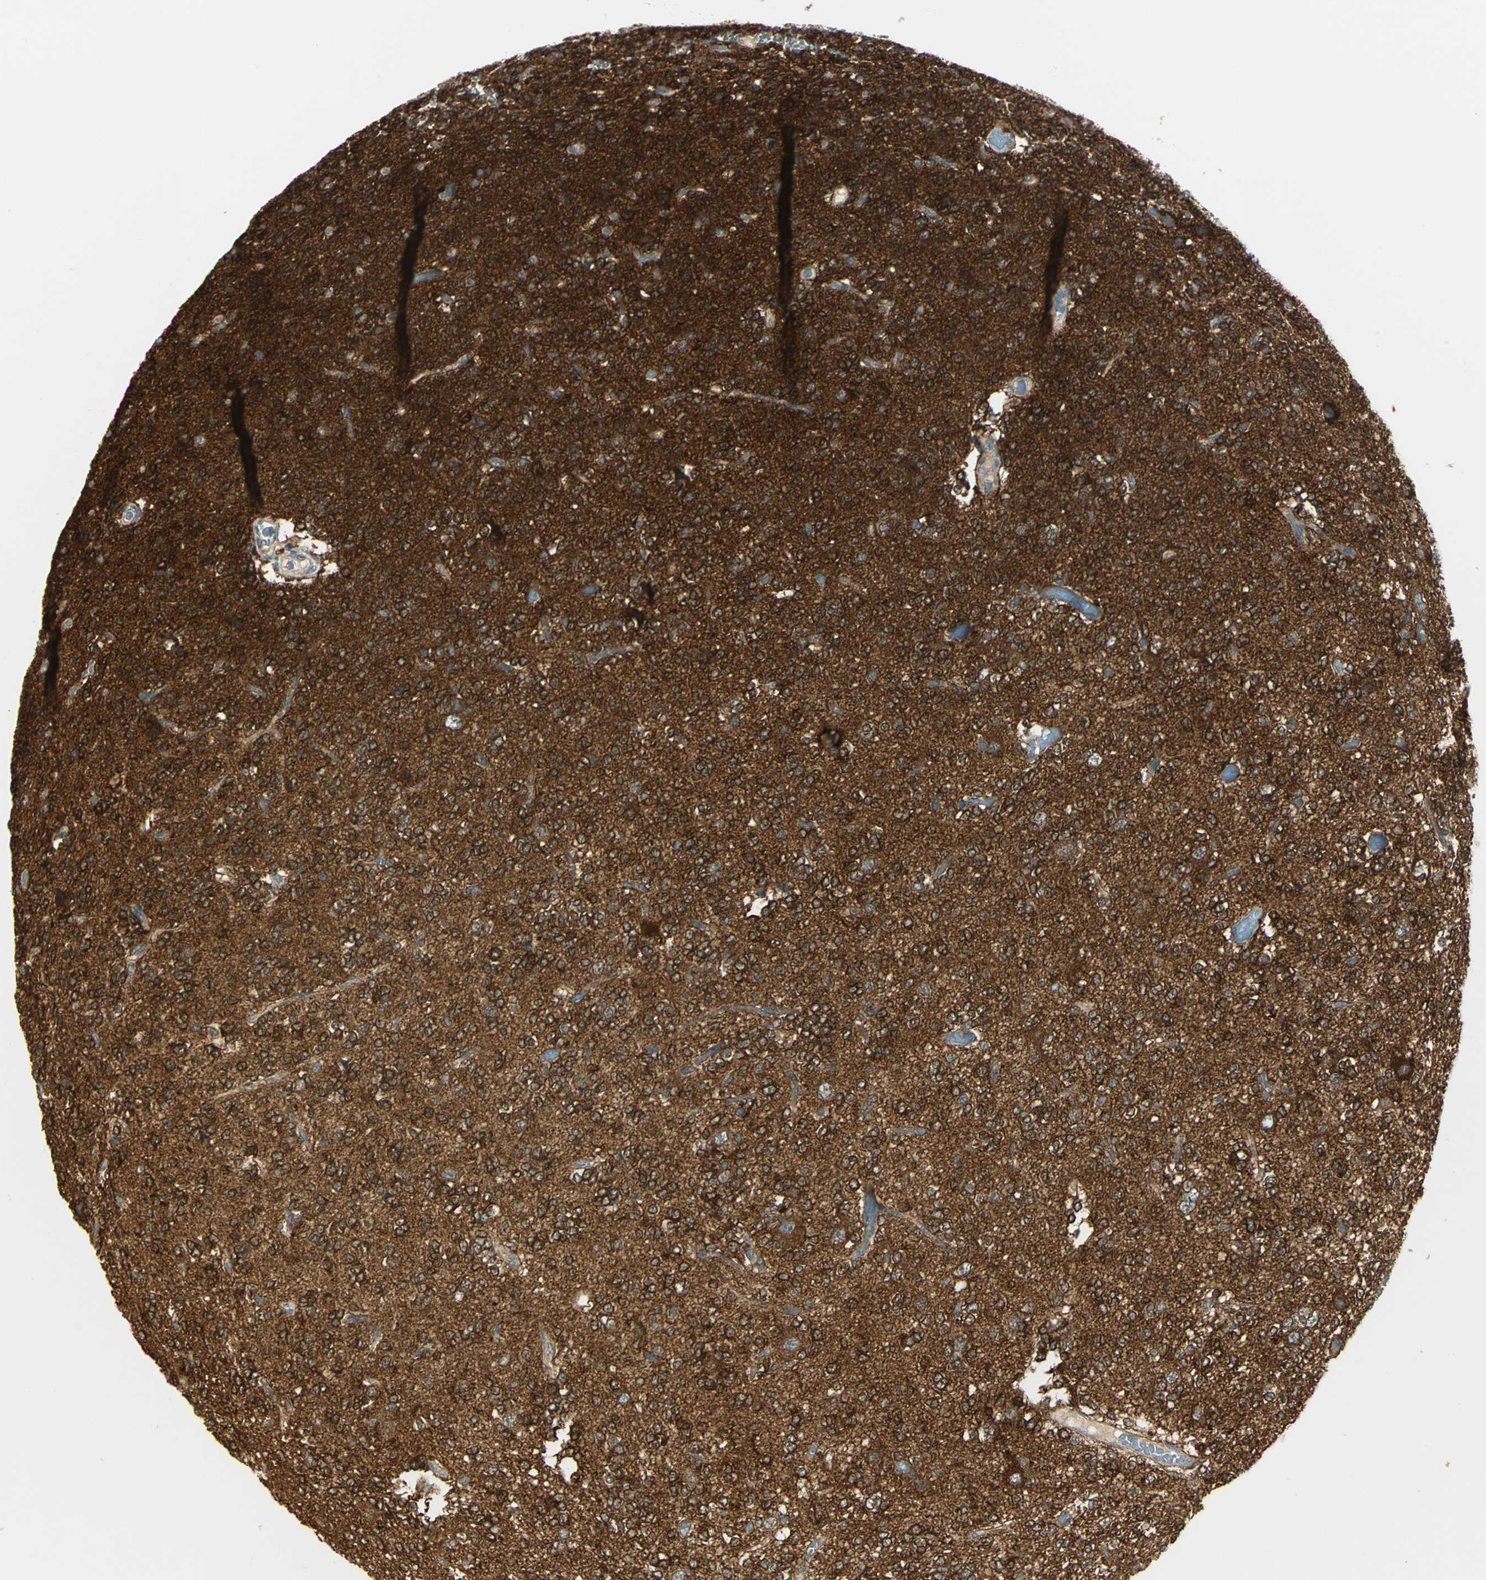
{"staining": {"intensity": "strong", "quantity": ">75%", "location": "cytoplasmic/membranous"}, "tissue": "glioma", "cell_type": "Tumor cells", "image_type": "cancer", "snomed": [{"axis": "morphology", "description": "Glioma, malignant, Low grade"}, {"axis": "topography", "description": "Brain"}], "caption": "A high-resolution micrograph shows immunohistochemistry staining of glioma, which displays strong cytoplasmic/membranous positivity in about >75% of tumor cells.", "gene": "MAPK8IP3", "patient": {"sex": "male", "age": 38}}